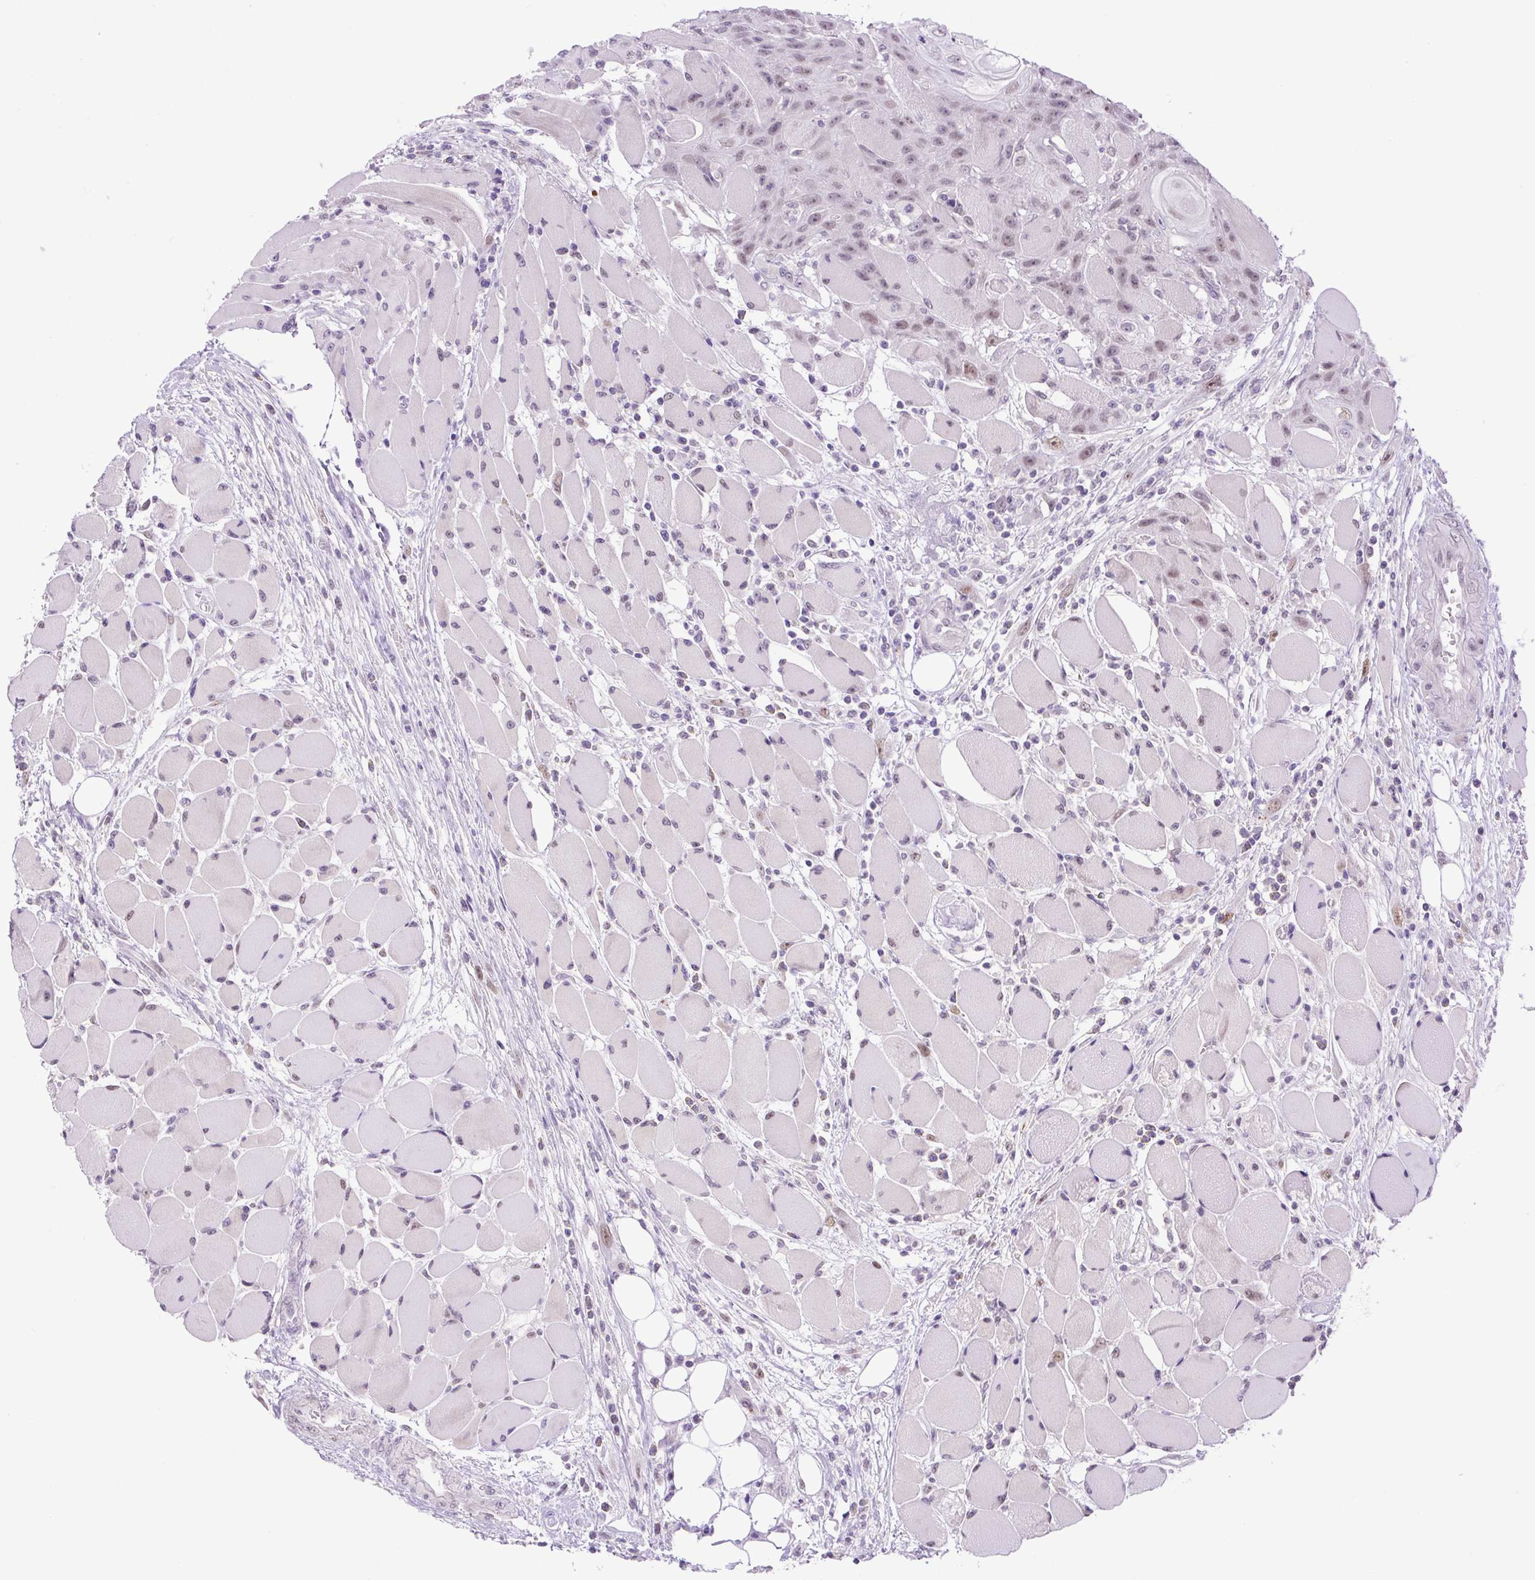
{"staining": {"intensity": "weak", "quantity": "25%-75%", "location": "nuclear"}, "tissue": "head and neck cancer", "cell_type": "Tumor cells", "image_type": "cancer", "snomed": [{"axis": "morphology", "description": "Squamous cell carcinoma, NOS"}, {"axis": "topography", "description": "Head-Neck"}], "caption": "This is an image of IHC staining of head and neck cancer, which shows weak expression in the nuclear of tumor cells.", "gene": "KPNA1", "patient": {"sex": "female", "age": 43}}